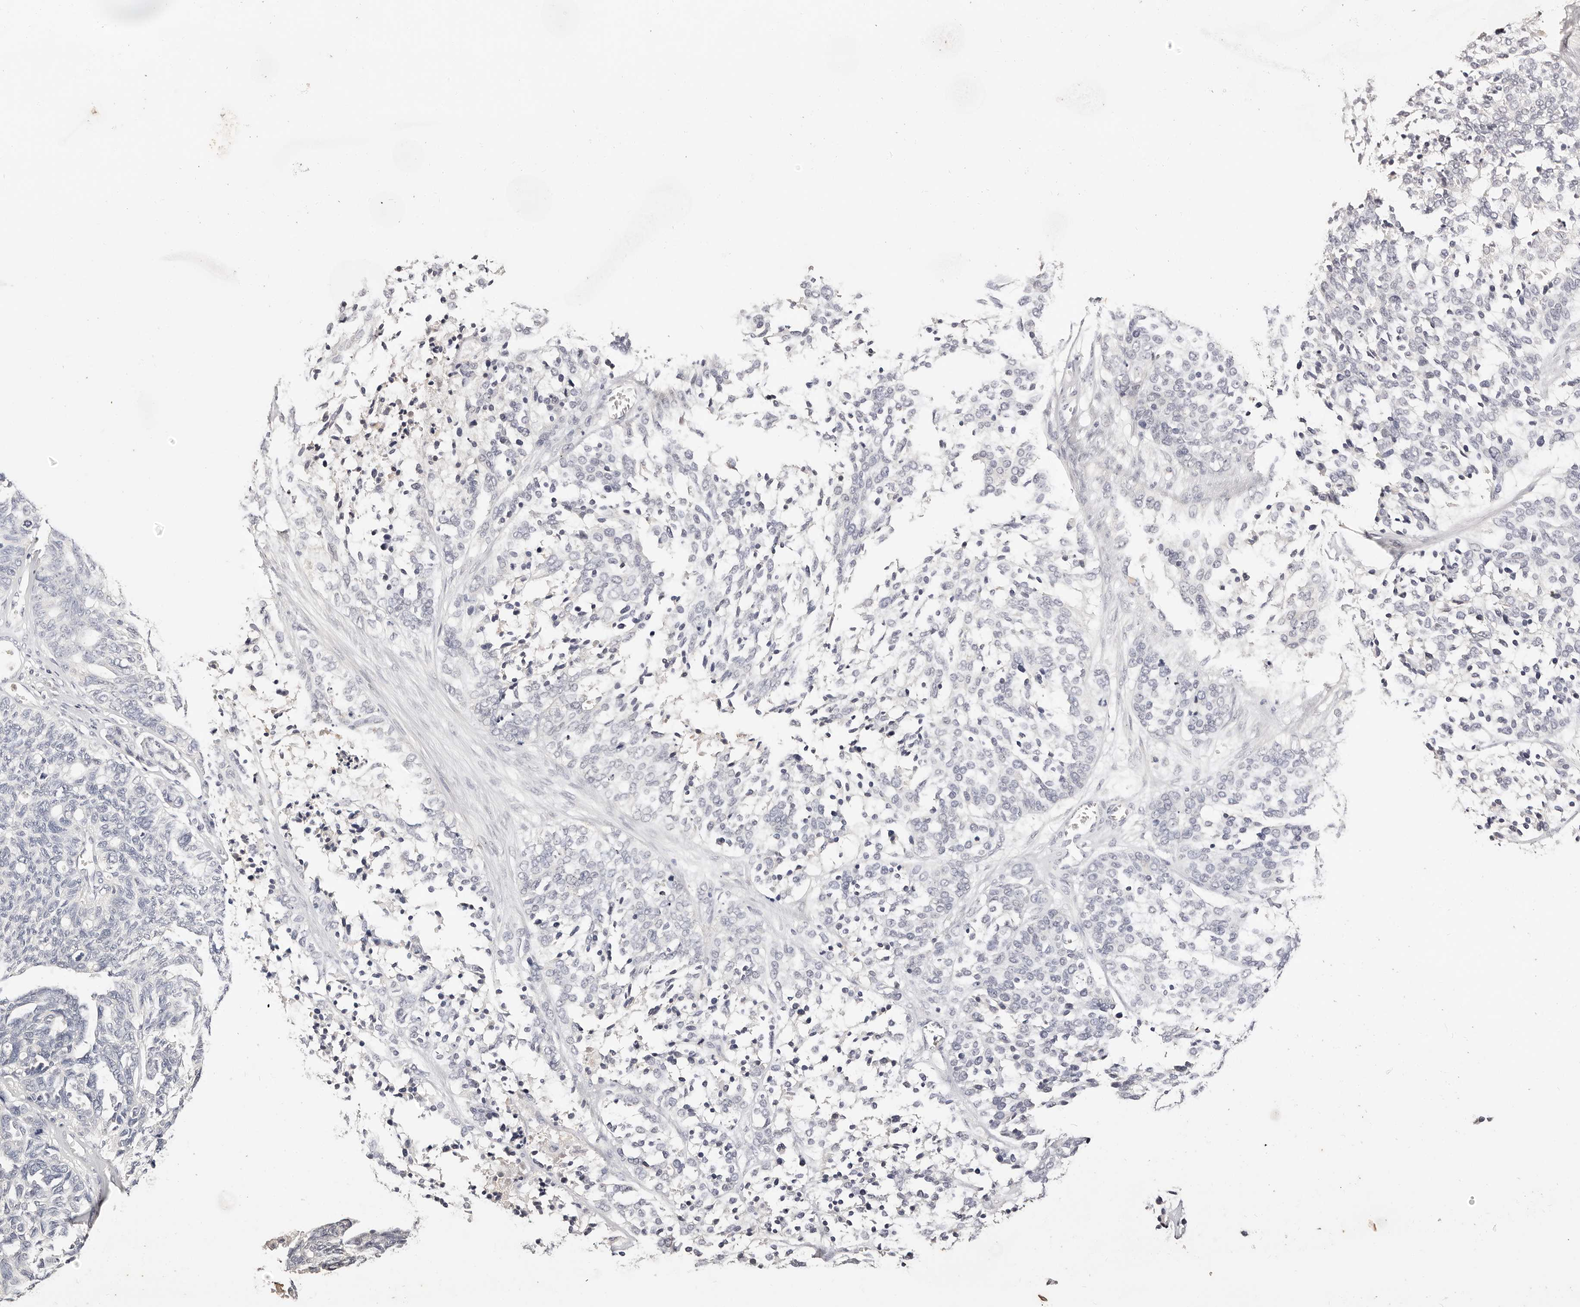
{"staining": {"intensity": "negative", "quantity": "none", "location": "none"}, "tissue": "ovarian cancer", "cell_type": "Tumor cells", "image_type": "cancer", "snomed": [{"axis": "morphology", "description": "Cystadenocarcinoma, serous, NOS"}, {"axis": "topography", "description": "Ovary"}], "caption": "The image displays no staining of tumor cells in ovarian cancer (serous cystadenocarcinoma).", "gene": "TSPAN13", "patient": {"sex": "female", "age": 44}}